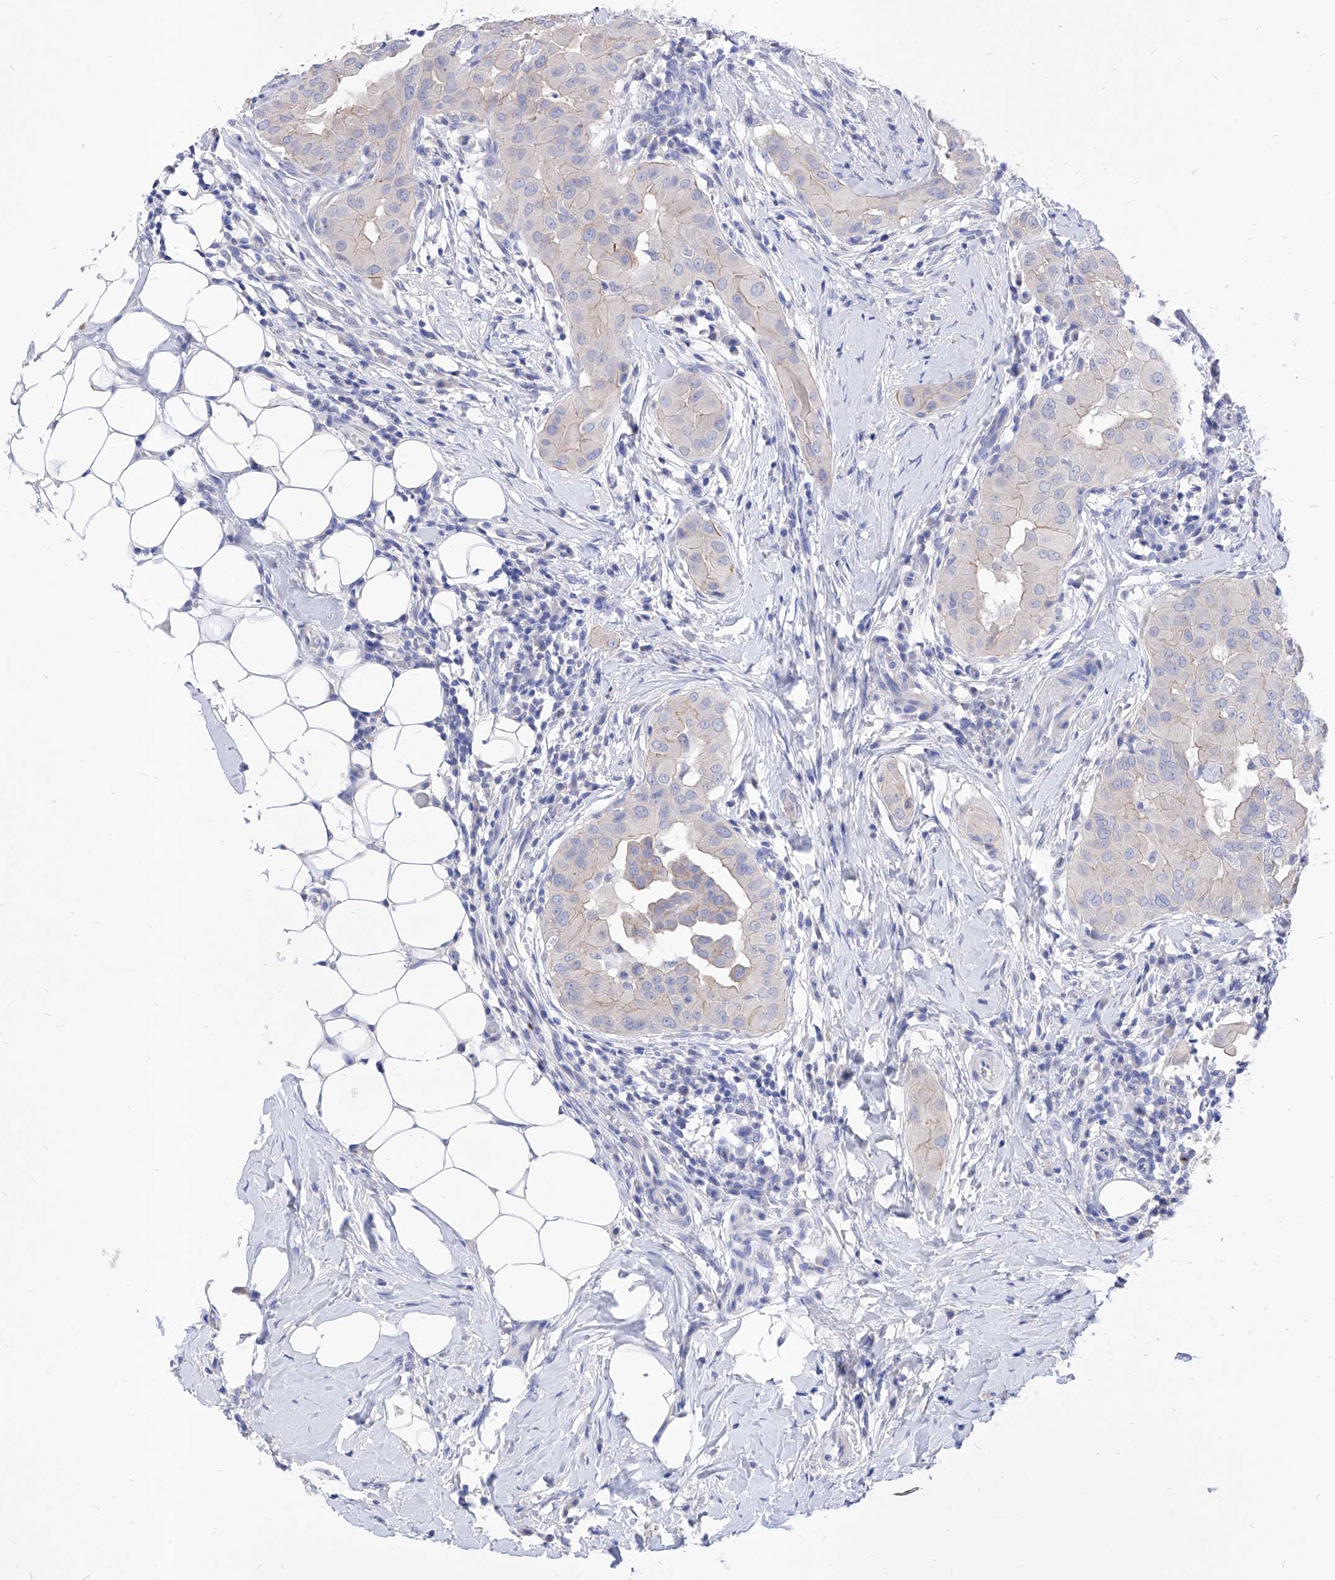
{"staining": {"intensity": "weak", "quantity": "<25%", "location": "cytoplasmic/membranous"}, "tissue": "thyroid cancer", "cell_type": "Tumor cells", "image_type": "cancer", "snomed": [{"axis": "morphology", "description": "Papillary adenocarcinoma, NOS"}, {"axis": "topography", "description": "Thyroid gland"}], "caption": "Tumor cells are negative for protein expression in human thyroid cancer.", "gene": "VAX1", "patient": {"sex": "male", "age": 33}}